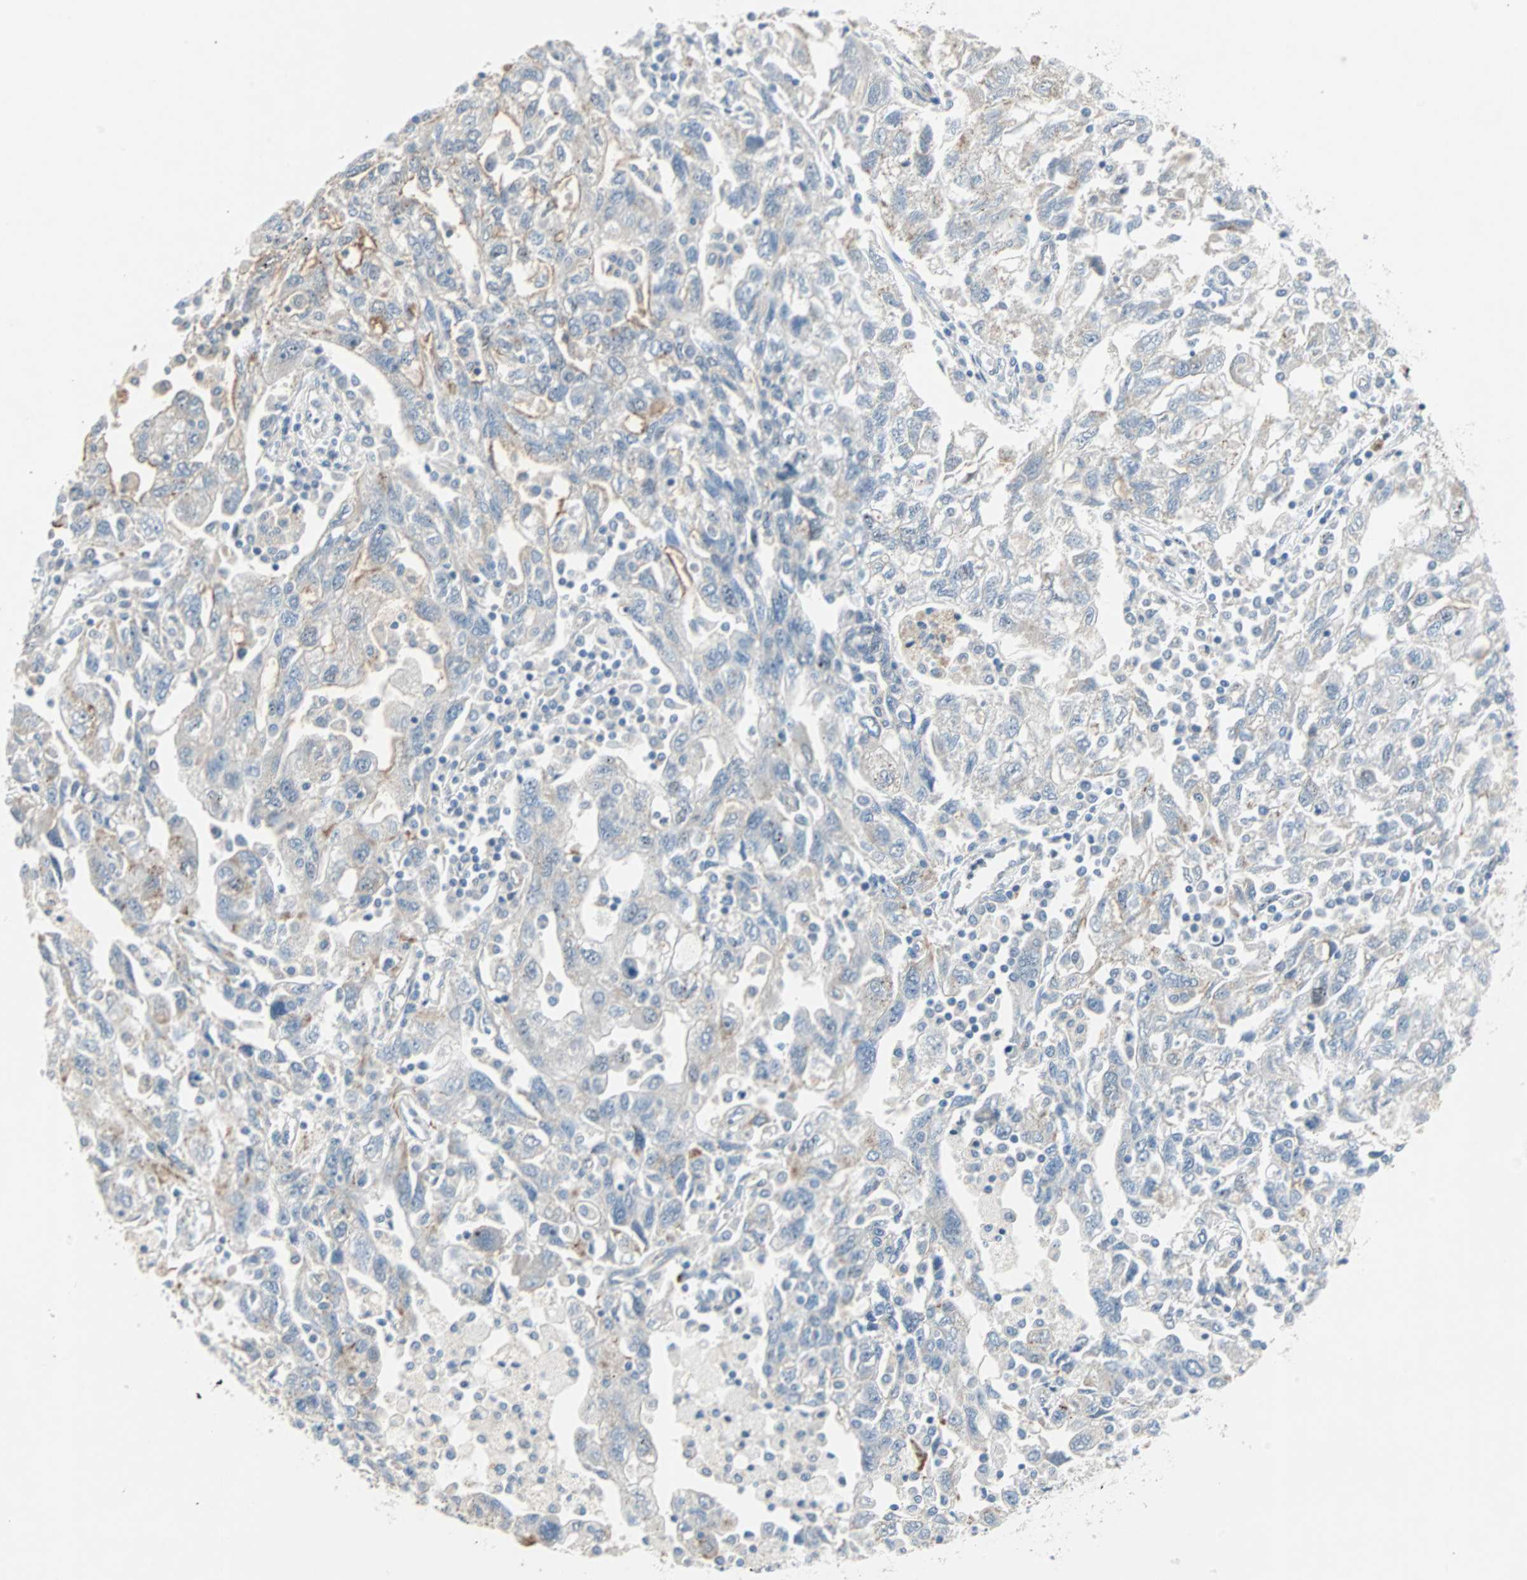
{"staining": {"intensity": "moderate", "quantity": "<25%", "location": "cytoplasmic/membranous"}, "tissue": "ovarian cancer", "cell_type": "Tumor cells", "image_type": "cancer", "snomed": [{"axis": "morphology", "description": "Carcinoma, NOS"}, {"axis": "morphology", "description": "Cystadenocarcinoma, serous, NOS"}, {"axis": "topography", "description": "Ovary"}], "caption": "High-power microscopy captured an IHC histopathology image of carcinoma (ovarian), revealing moderate cytoplasmic/membranous staining in about <25% of tumor cells. Using DAB (3,3'-diaminobenzidine) (brown) and hematoxylin (blue) stains, captured at high magnification using brightfield microscopy.", "gene": "CAND2", "patient": {"sex": "female", "age": 69}}